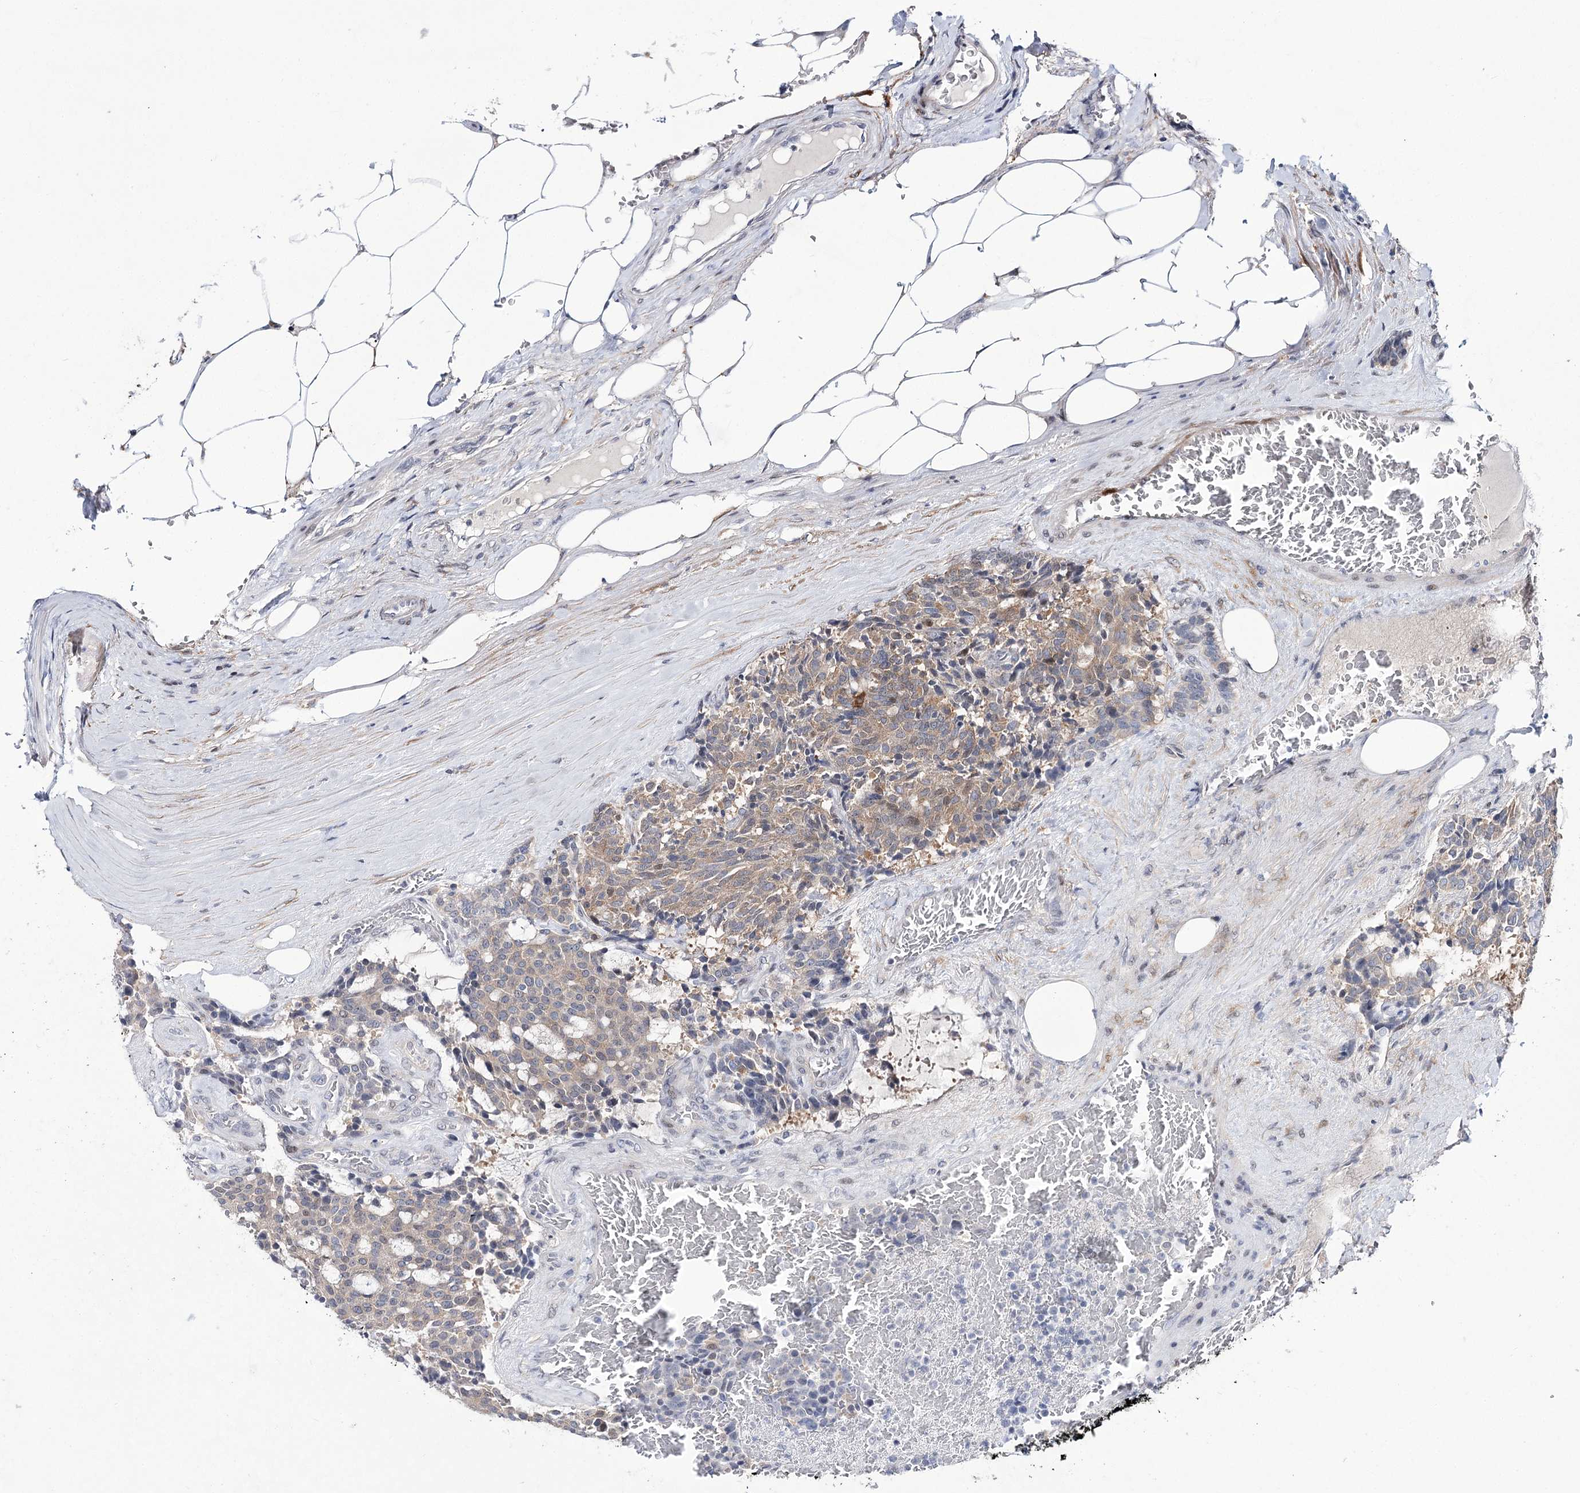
{"staining": {"intensity": "weak", "quantity": "25%-75%", "location": "cytoplasmic/membranous"}, "tissue": "carcinoid", "cell_type": "Tumor cells", "image_type": "cancer", "snomed": [{"axis": "morphology", "description": "Carcinoid, malignant, NOS"}, {"axis": "topography", "description": "Pancreas"}], "caption": "Protein analysis of carcinoid tissue displays weak cytoplasmic/membranous staining in approximately 25%-75% of tumor cells.", "gene": "UGDH", "patient": {"sex": "female", "age": 54}}